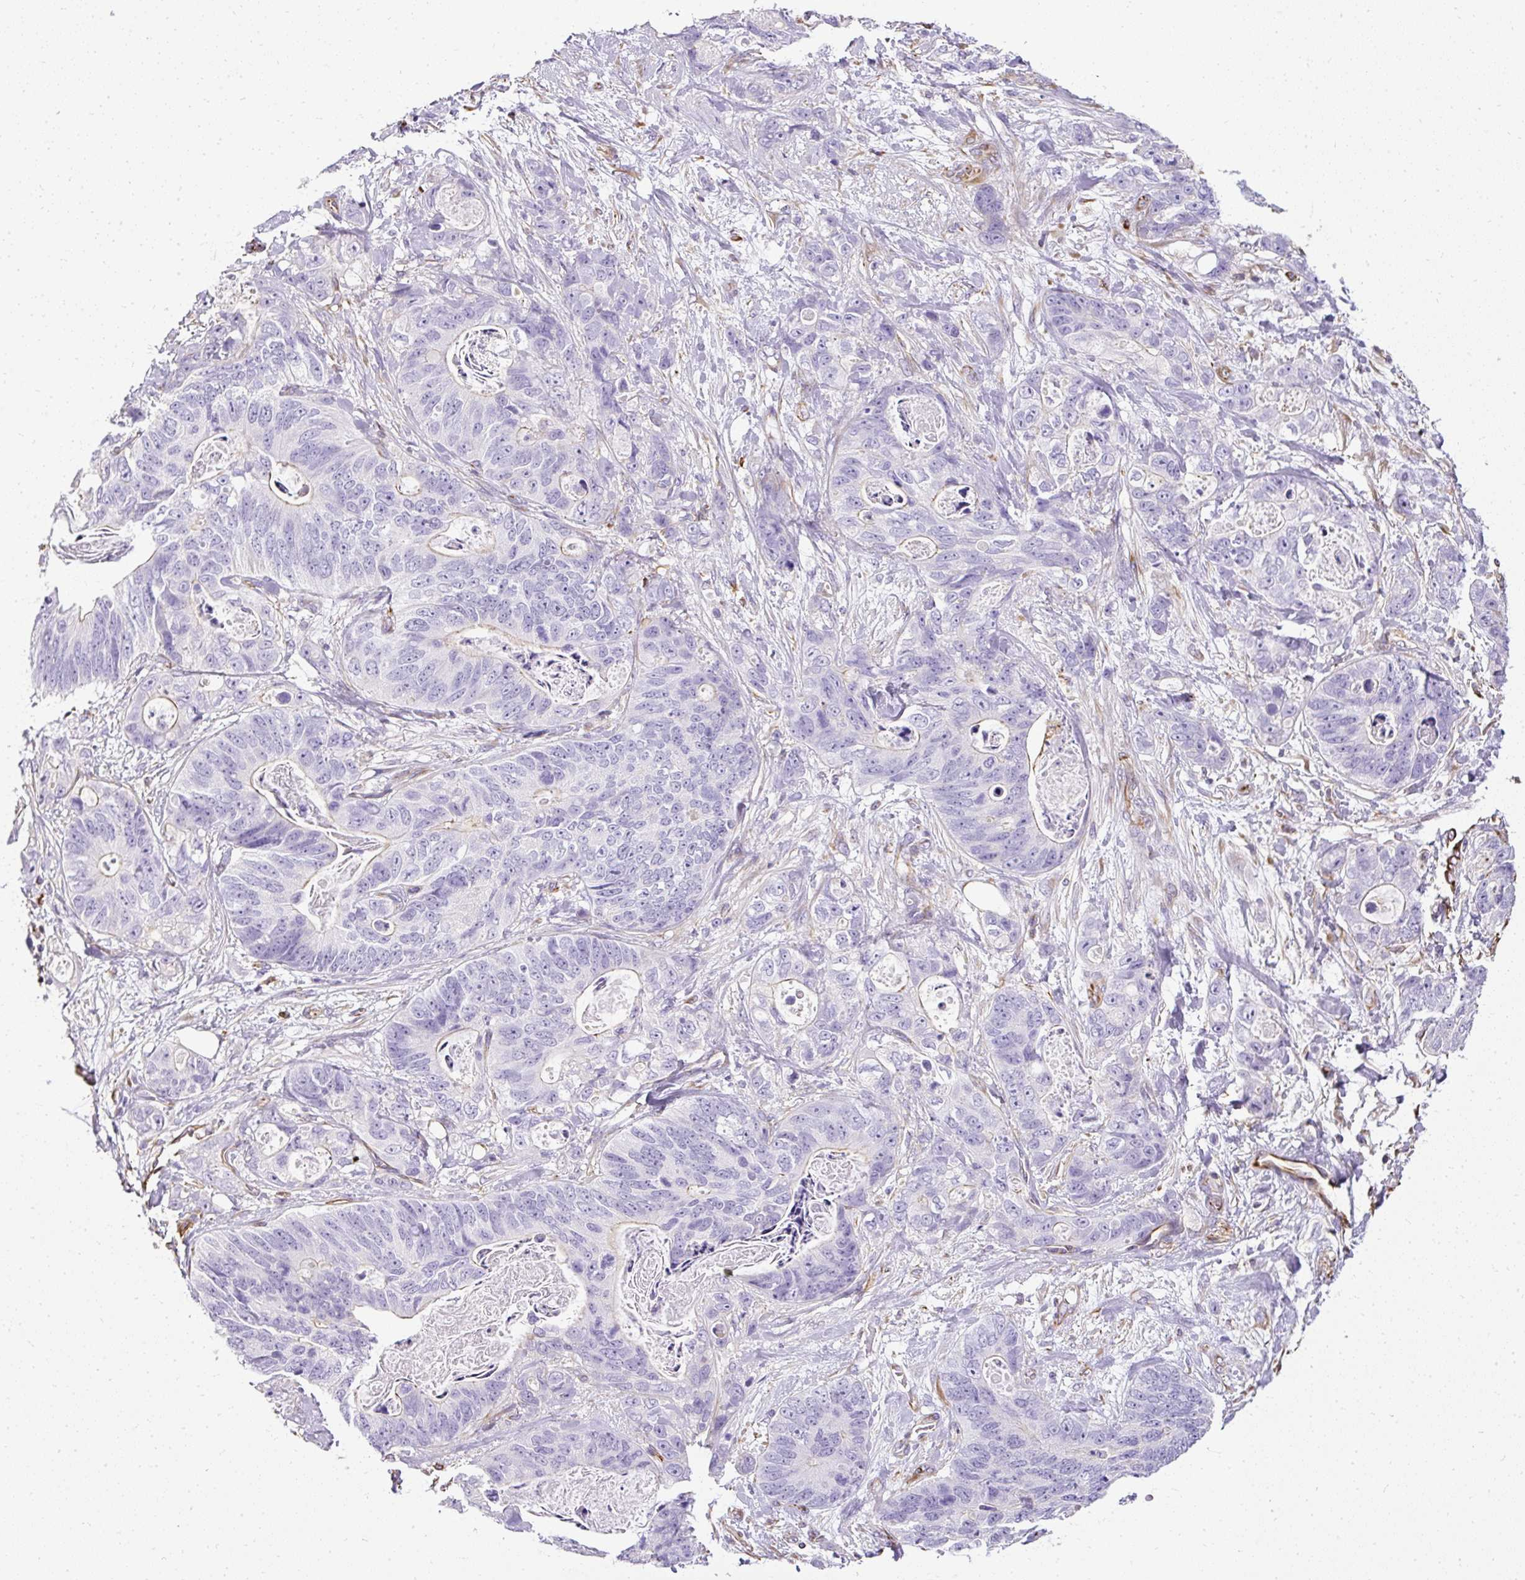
{"staining": {"intensity": "negative", "quantity": "none", "location": "none"}, "tissue": "stomach cancer", "cell_type": "Tumor cells", "image_type": "cancer", "snomed": [{"axis": "morphology", "description": "Normal tissue, NOS"}, {"axis": "morphology", "description": "Adenocarcinoma, NOS"}, {"axis": "topography", "description": "Stomach"}], "caption": "Histopathology image shows no significant protein staining in tumor cells of stomach adenocarcinoma. (Brightfield microscopy of DAB immunohistochemistry at high magnification).", "gene": "PLS1", "patient": {"sex": "female", "age": 89}}